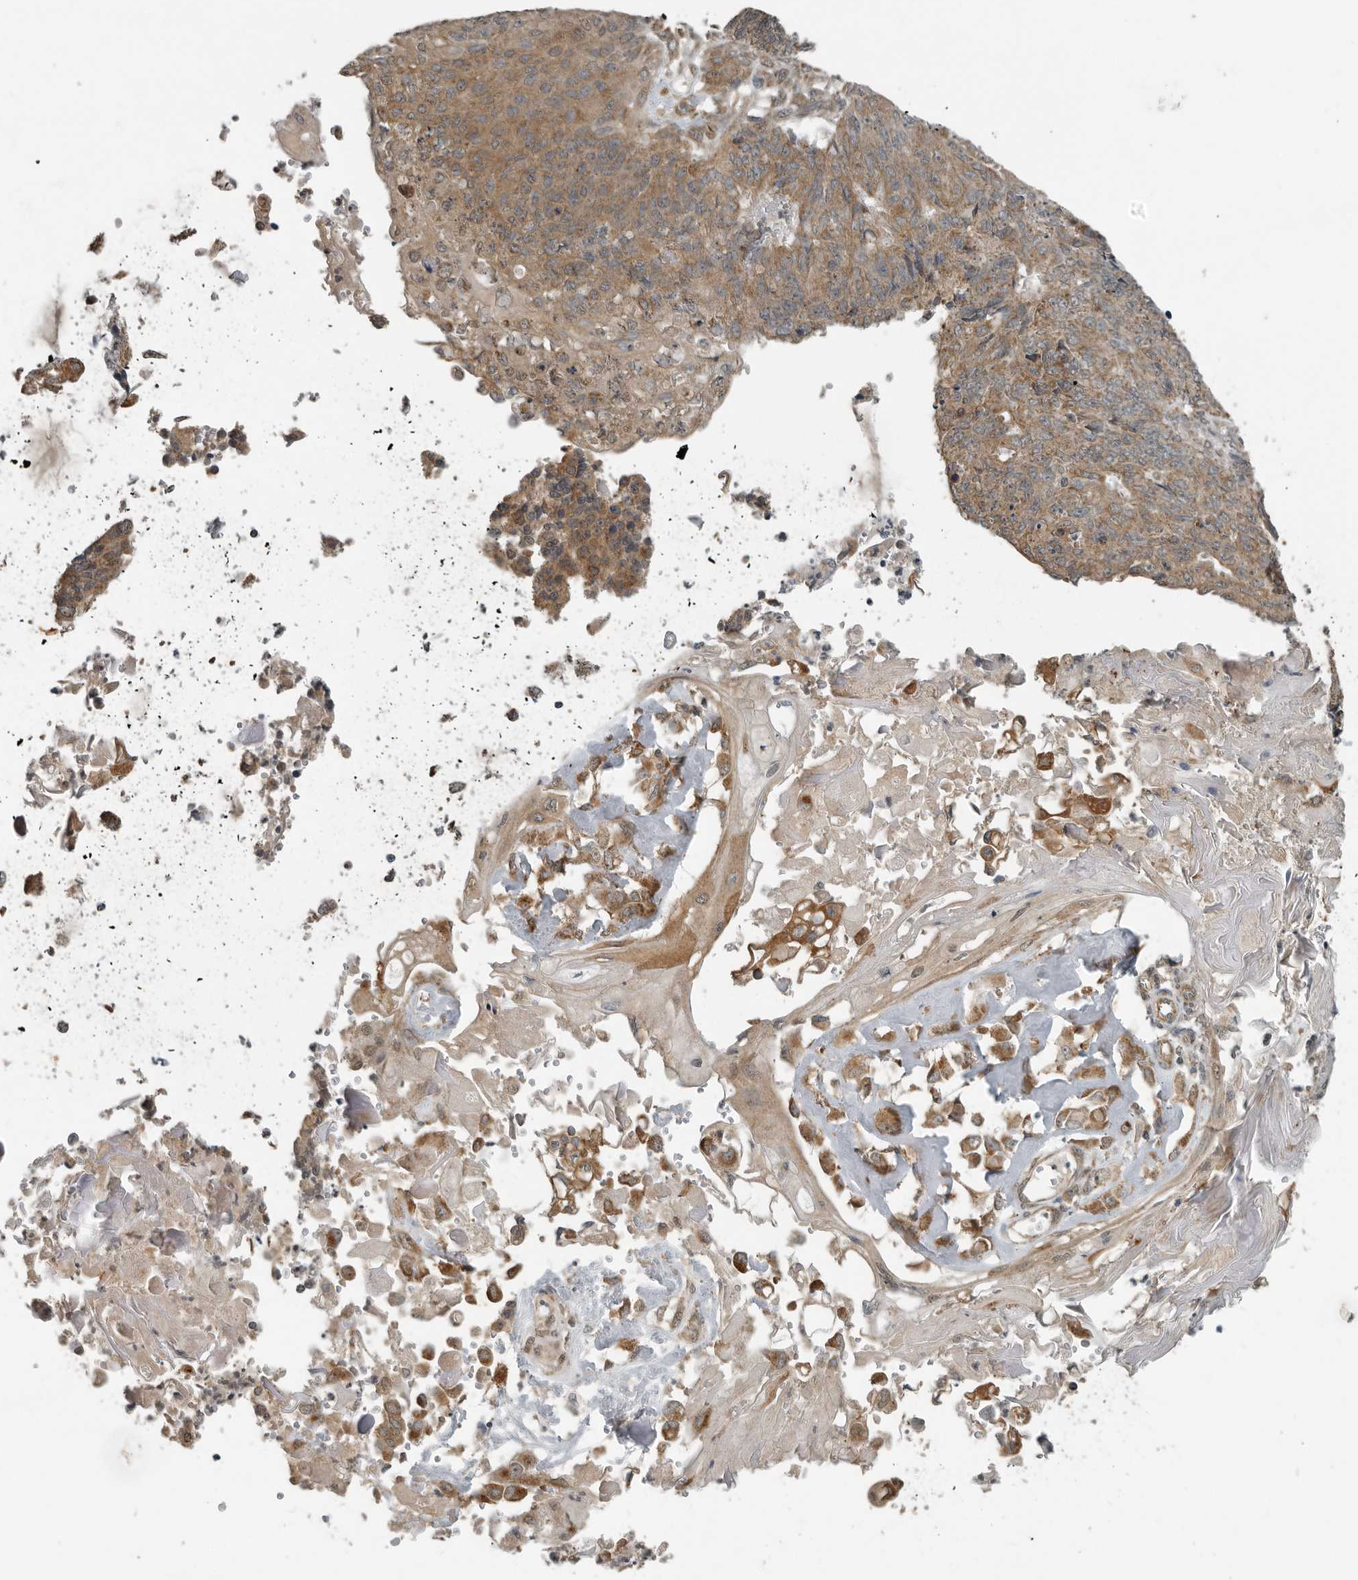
{"staining": {"intensity": "moderate", "quantity": ">75%", "location": "cytoplasmic/membranous"}, "tissue": "endometrial cancer", "cell_type": "Tumor cells", "image_type": "cancer", "snomed": [{"axis": "morphology", "description": "Adenocarcinoma, NOS"}, {"axis": "topography", "description": "Endometrium"}], "caption": "Adenocarcinoma (endometrial) stained with immunohistochemistry demonstrates moderate cytoplasmic/membranous staining in about >75% of tumor cells.", "gene": "AFAP1", "patient": {"sex": "female", "age": 32}}